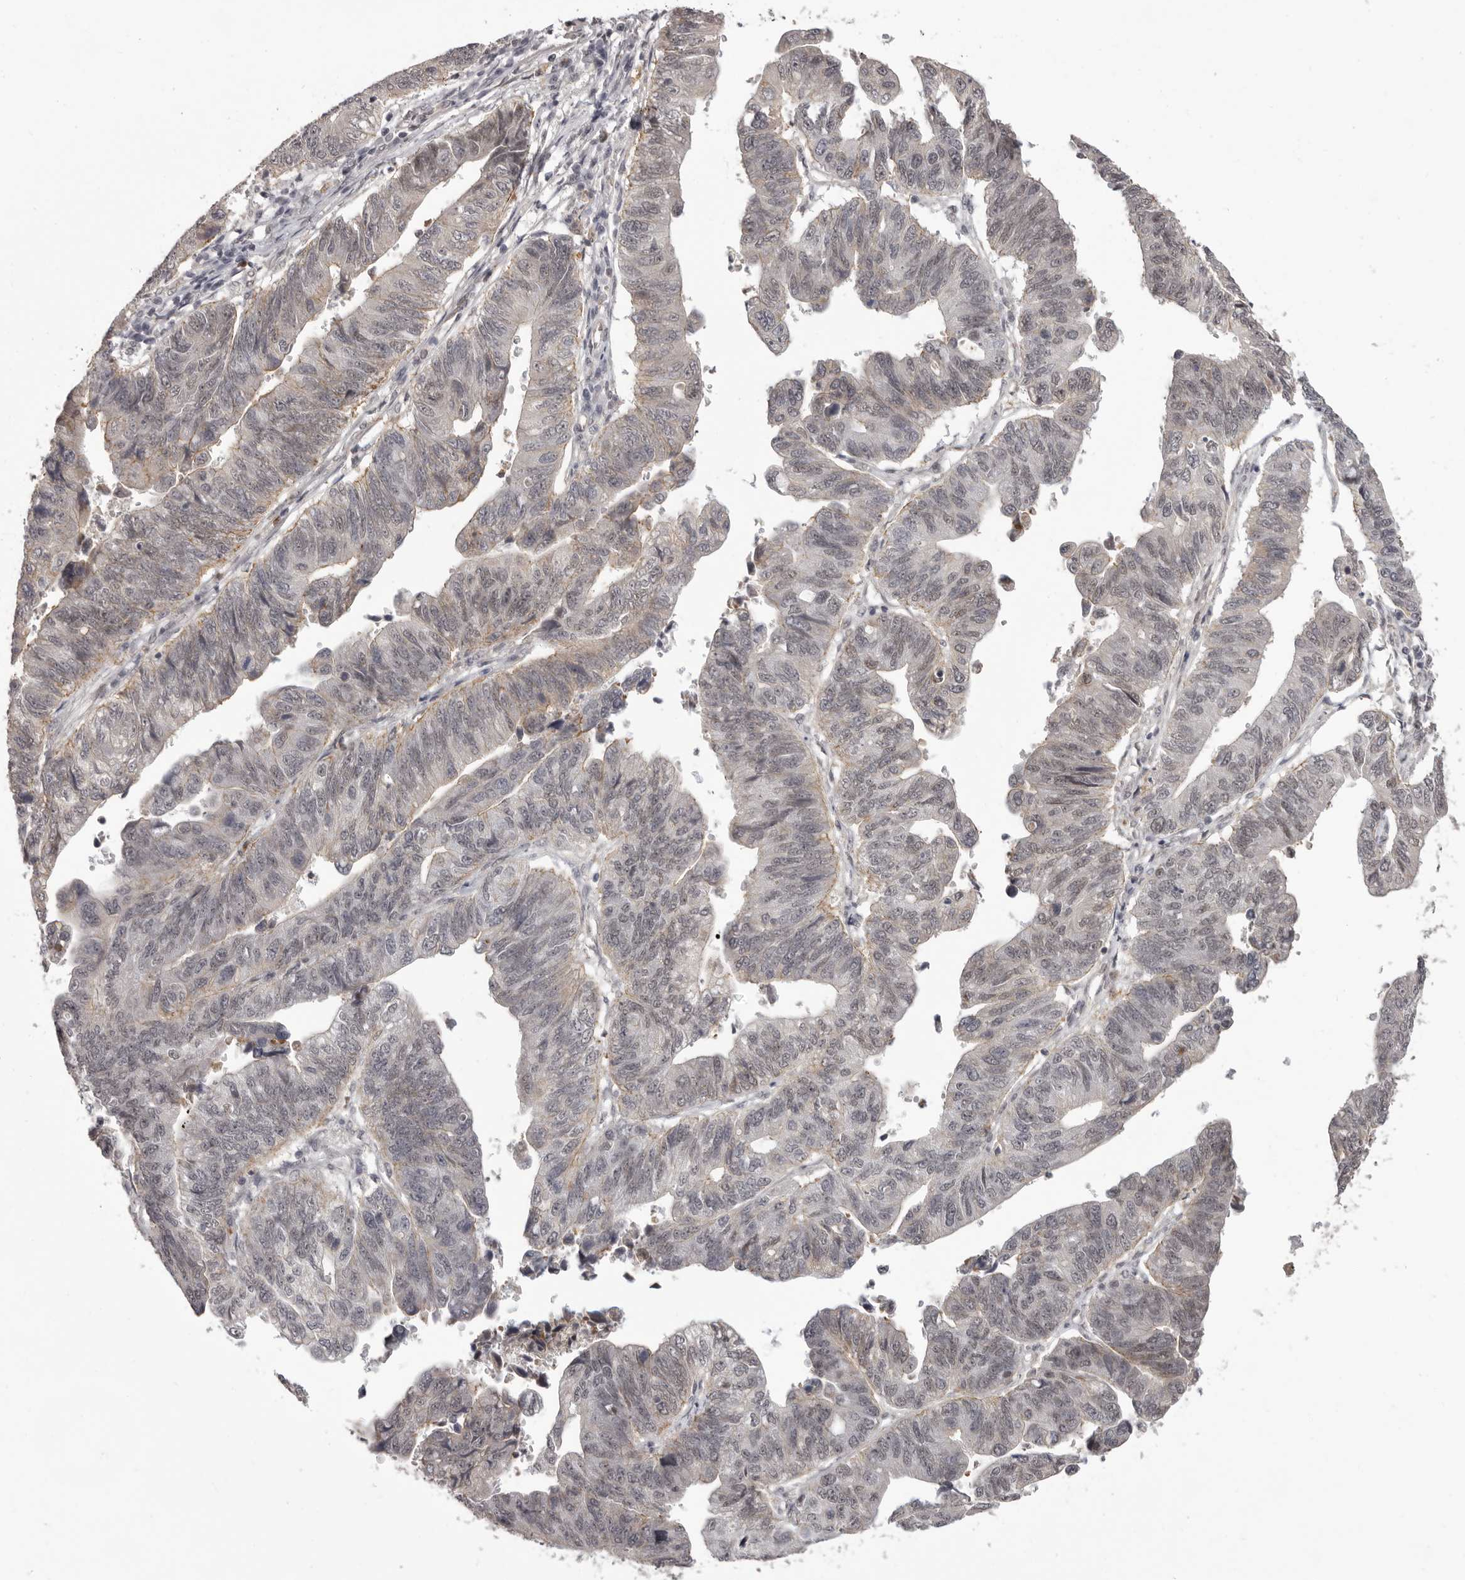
{"staining": {"intensity": "negative", "quantity": "none", "location": "none"}, "tissue": "stomach cancer", "cell_type": "Tumor cells", "image_type": "cancer", "snomed": [{"axis": "morphology", "description": "Adenocarcinoma, NOS"}, {"axis": "topography", "description": "Stomach"}], "caption": "An image of stomach adenocarcinoma stained for a protein shows no brown staining in tumor cells. The staining was performed using DAB (3,3'-diaminobenzidine) to visualize the protein expression in brown, while the nuclei were stained in blue with hematoxylin (Magnification: 20x).", "gene": "RNF2", "patient": {"sex": "male", "age": 59}}